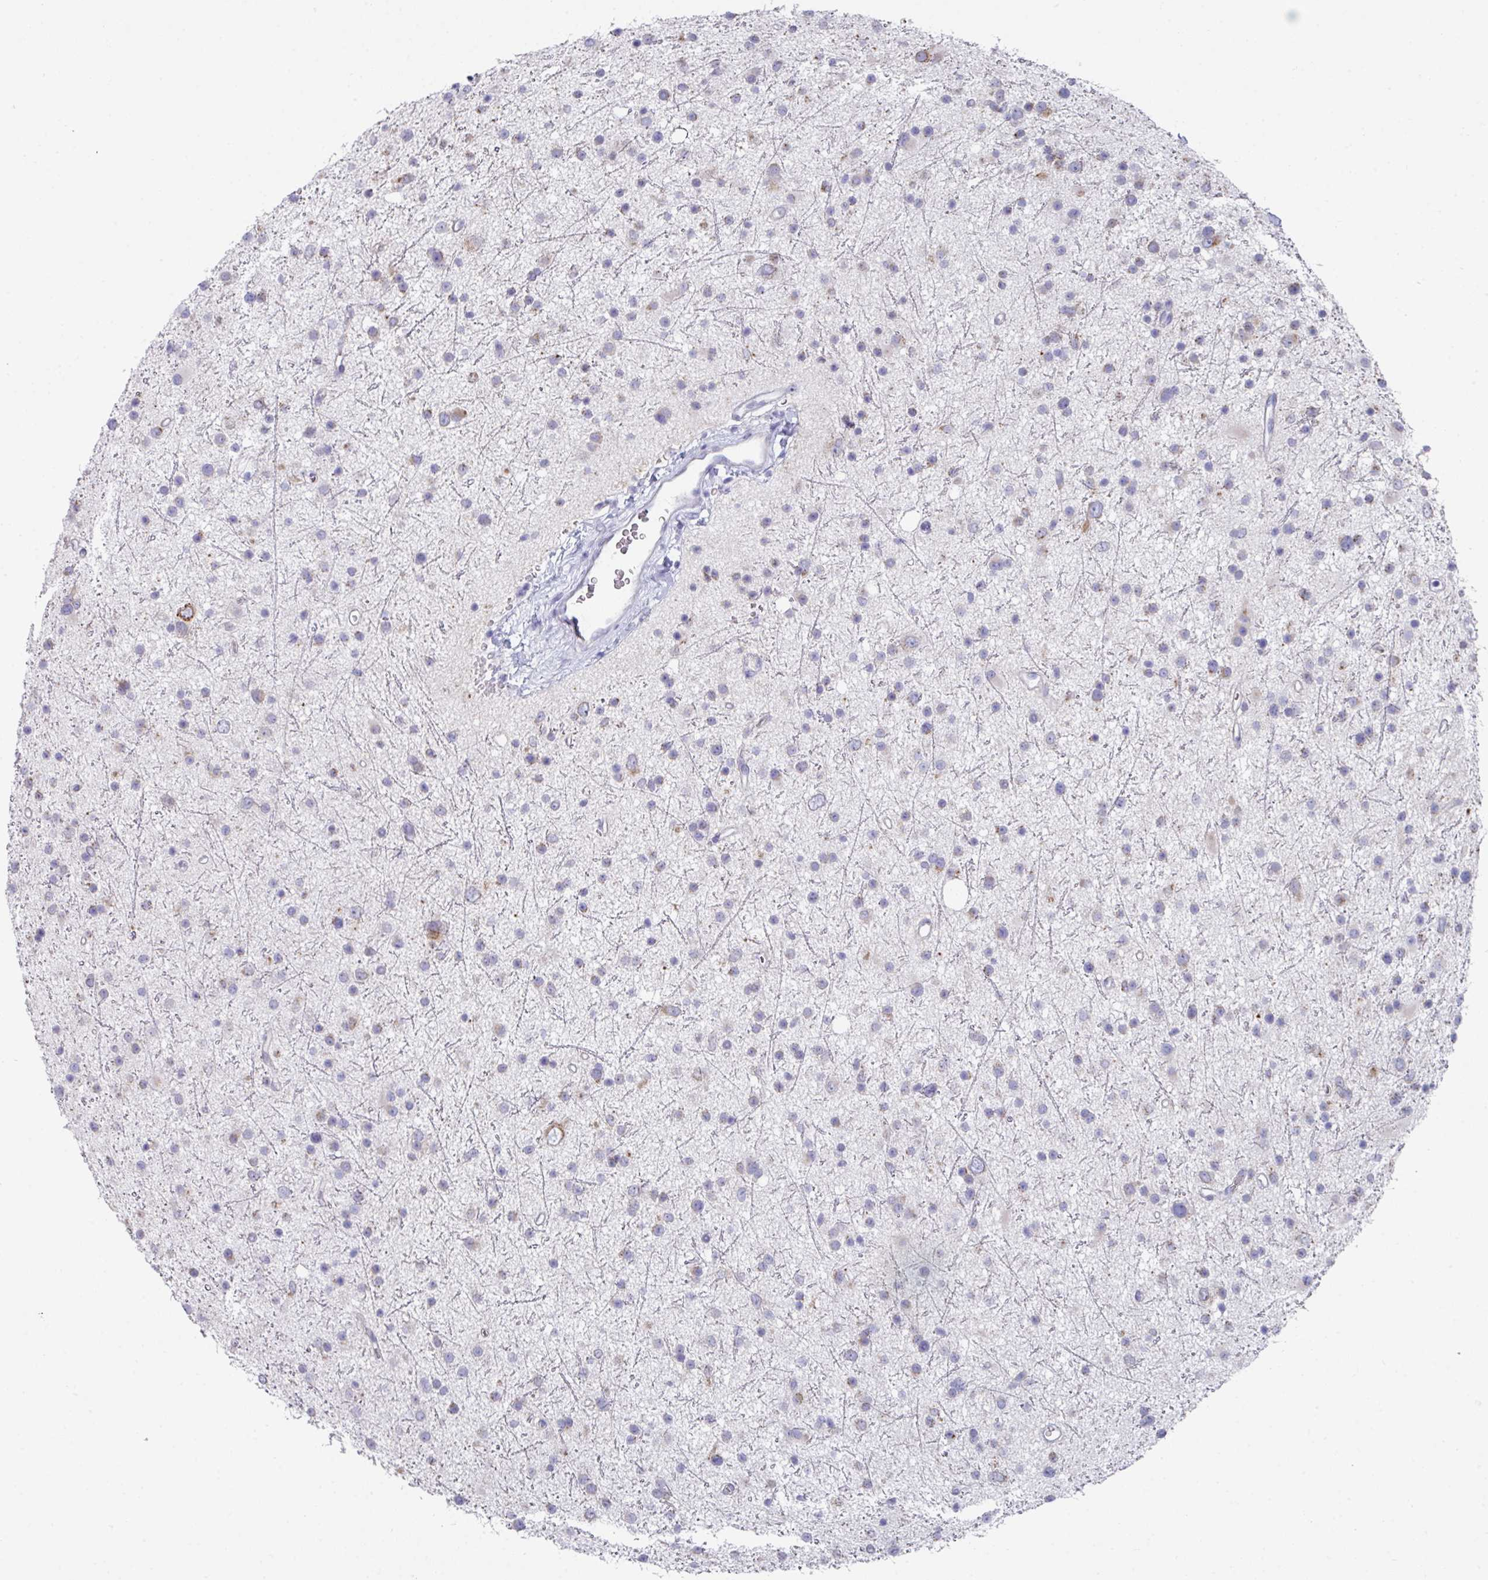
{"staining": {"intensity": "negative", "quantity": "none", "location": "none"}, "tissue": "glioma", "cell_type": "Tumor cells", "image_type": "cancer", "snomed": [{"axis": "morphology", "description": "Glioma, malignant, Low grade"}, {"axis": "topography", "description": "Cerebral cortex"}], "caption": "High power microscopy photomicrograph of an IHC image of malignant low-grade glioma, revealing no significant positivity in tumor cells.", "gene": "VKORC1L1", "patient": {"sex": "female", "age": 39}}